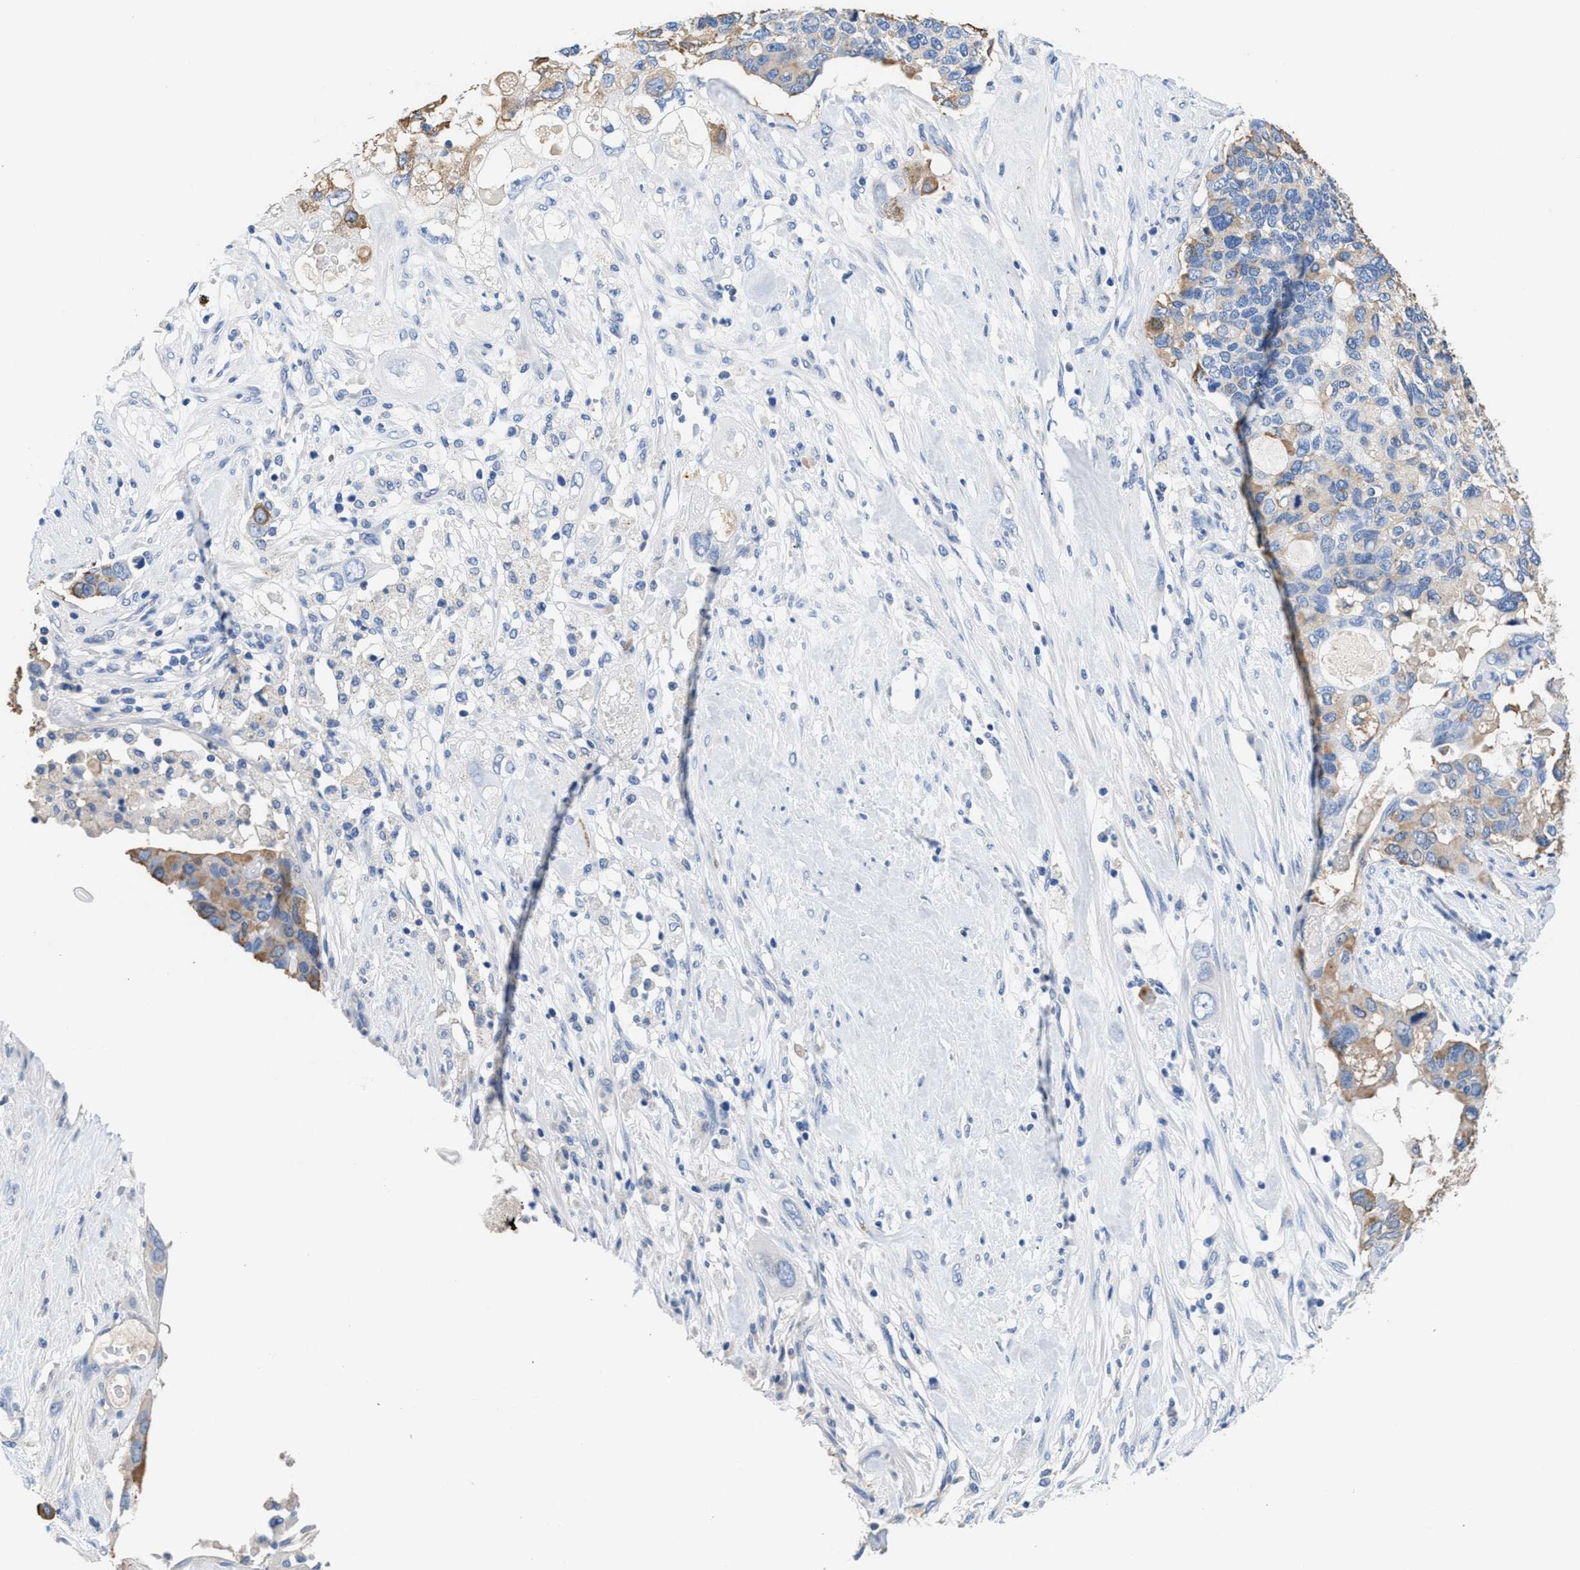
{"staining": {"intensity": "moderate", "quantity": "25%-75%", "location": "cytoplasmic/membranous"}, "tissue": "pancreatic cancer", "cell_type": "Tumor cells", "image_type": "cancer", "snomed": [{"axis": "morphology", "description": "Adenocarcinoma, NOS"}, {"axis": "topography", "description": "Pancreas"}], "caption": "Protein staining by immunohistochemistry (IHC) exhibits moderate cytoplasmic/membranous positivity in about 25%-75% of tumor cells in pancreatic adenocarcinoma.", "gene": "SLFN13", "patient": {"sex": "female", "age": 56}}